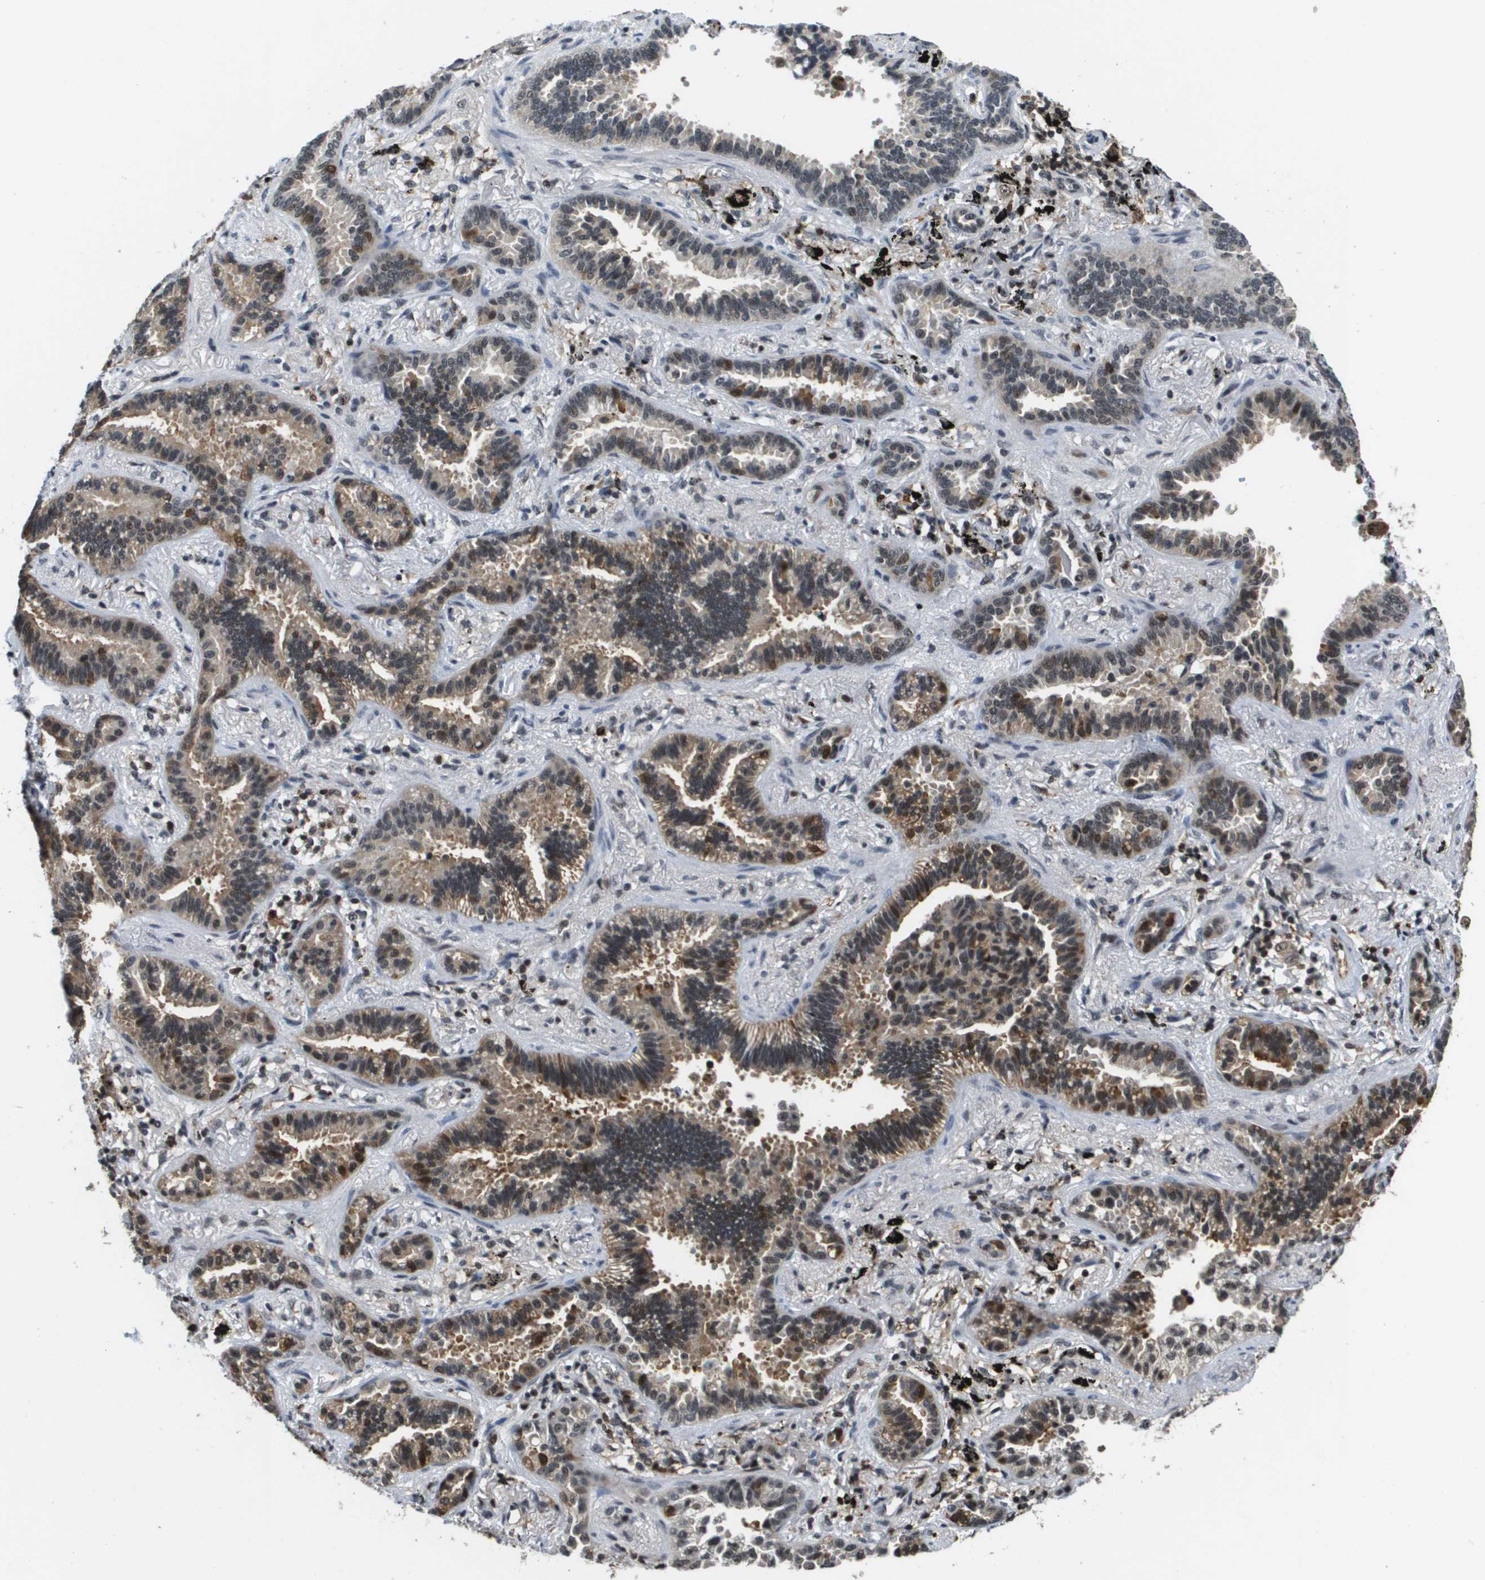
{"staining": {"intensity": "moderate", "quantity": "25%-75%", "location": "cytoplasmic/membranous,nuclear"}, "tissue": "lung cancer", "cell_type": "Tumor cells", "image_type": "cancer", "snomed": [{"axis": "morphology", "description": "Normal tissue, NOS"}, {"axis": "morphology", "description": "Adenocarcinoma, NOS"}, {"axis": "topography", "description": "Lung"}], "caption": "Lung cancer was stained to show a protein in brown. There is medium levels of moderate cytoplasmic/membranous and nuclear staining in about 25%-75% of tumor cells. The protein of interest is stained brown, and the nuclei are stained in blue (DAB IHC with brightfield microscopy, high magnification).", "gene": "EP400", "patient": {"sex": "male", "age": 59}}